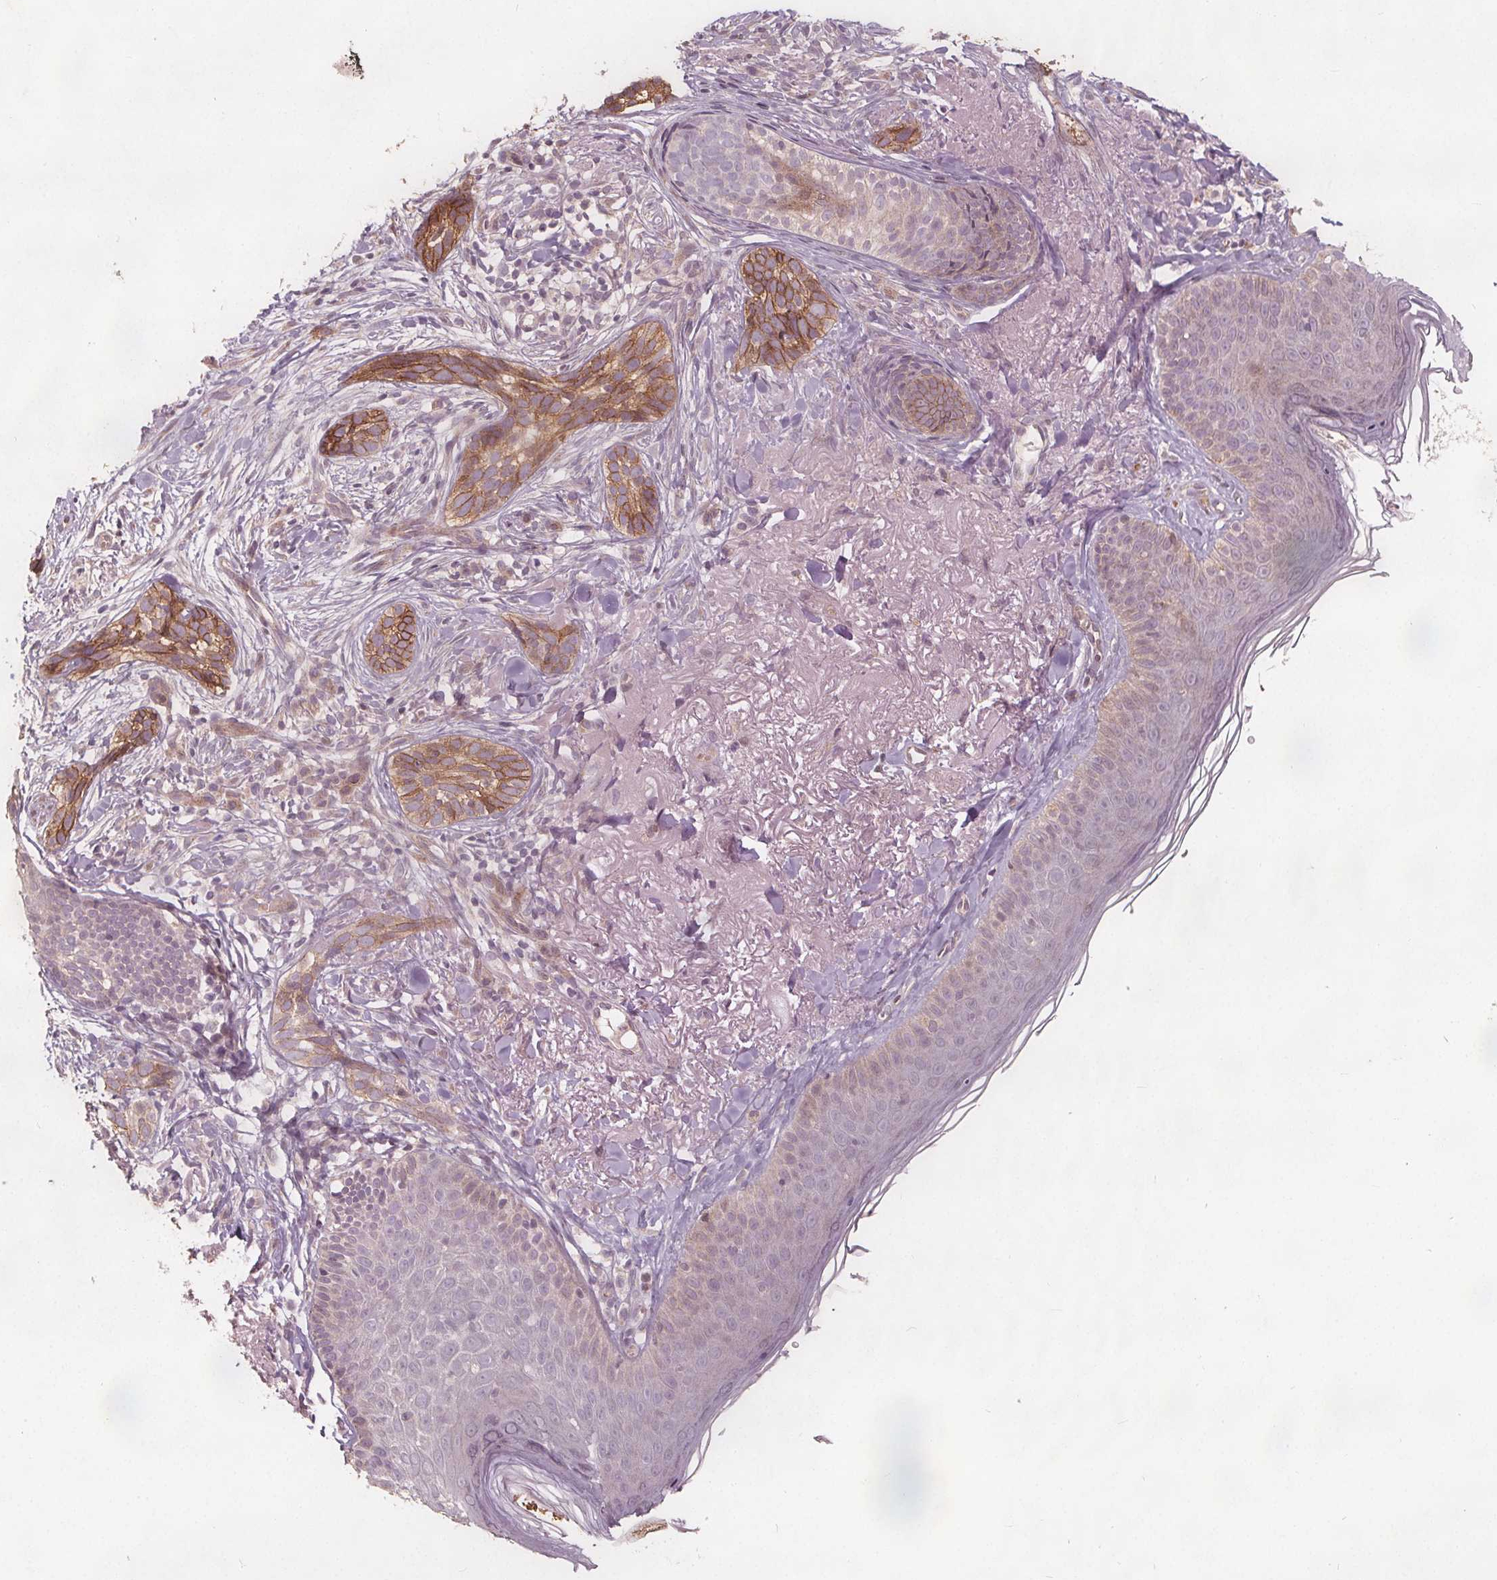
{"staining": {"intensity": "moderate", "quantity": ">75%", "location": "cytoplasmic/membranous"}, "tissue": "skin cancer", "cell_type": "Tumor cells", "image_type": "cancer", "snomed": [{"axis": "morphology", "description": "Basal cell carcinoma"}, {"axis": "morphology", "description": "BCC, high aggressive"}, {"axis": "topography", "description": "Skin"}], "caption": "Protein analysis of skin bcc,  high aggressive tissue shows moderate cytoplasmic/membranous expression in approximately >75% of tumor cells.", "gene": "PTPRT", "patient": {"sex": "female", "age": 86}}